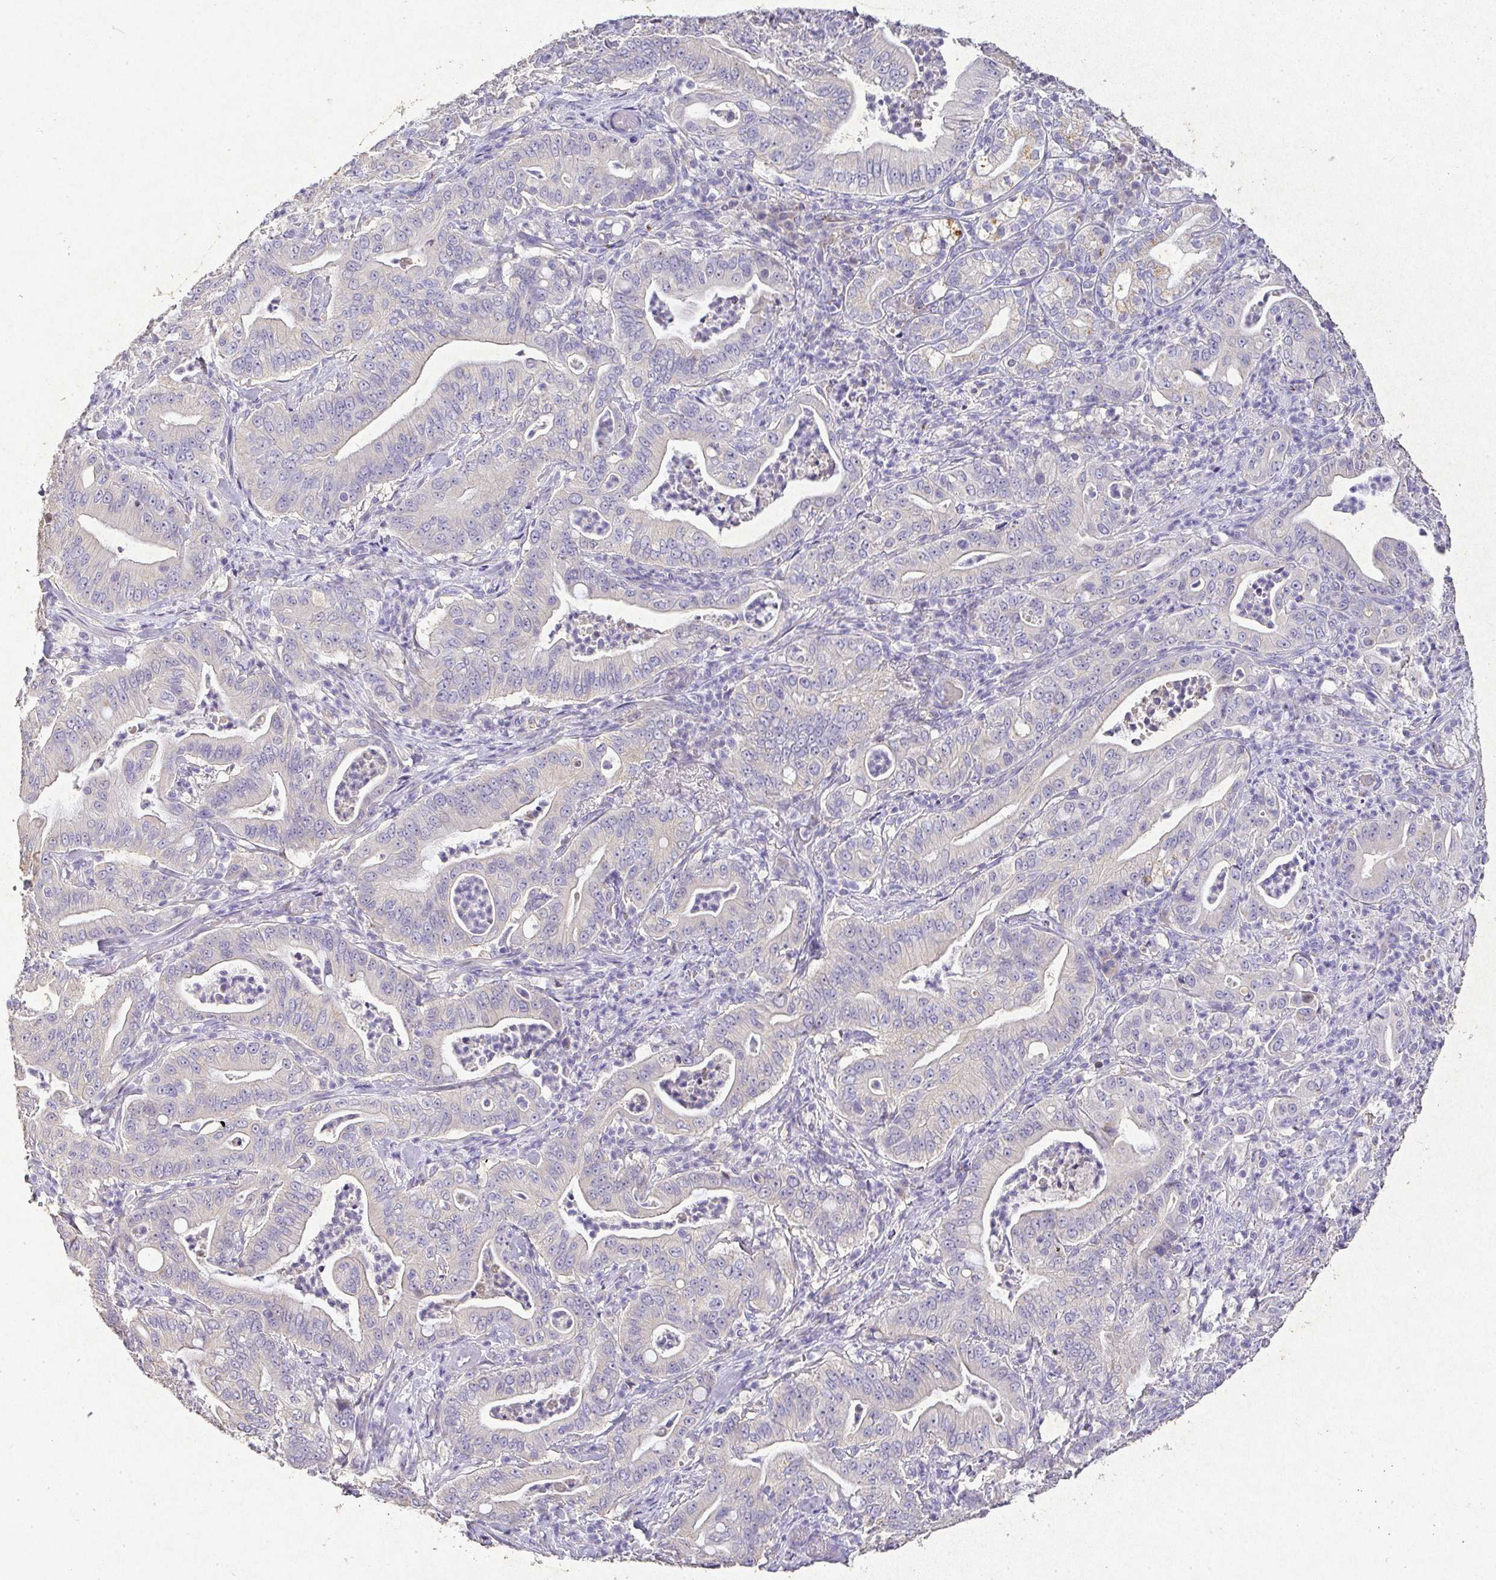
{"staining": {"intensity": "negative", "quantity": "none", "location": "none"}, "tissue": "pancreatic cancer", "cell_type": "Tumor cells", "image_type": "cancer", "snomed": [{"axis": "morphology", "description": "Adenocarcinoma, NOS"}, {"axis": "topography", "description": "Pancreas"}], "caption": "Image shows no protein staining in tumor cells of pancreatic cancer tissue.", "gene": "RPS2", "patient": {"sex": "male", "age": 71}}